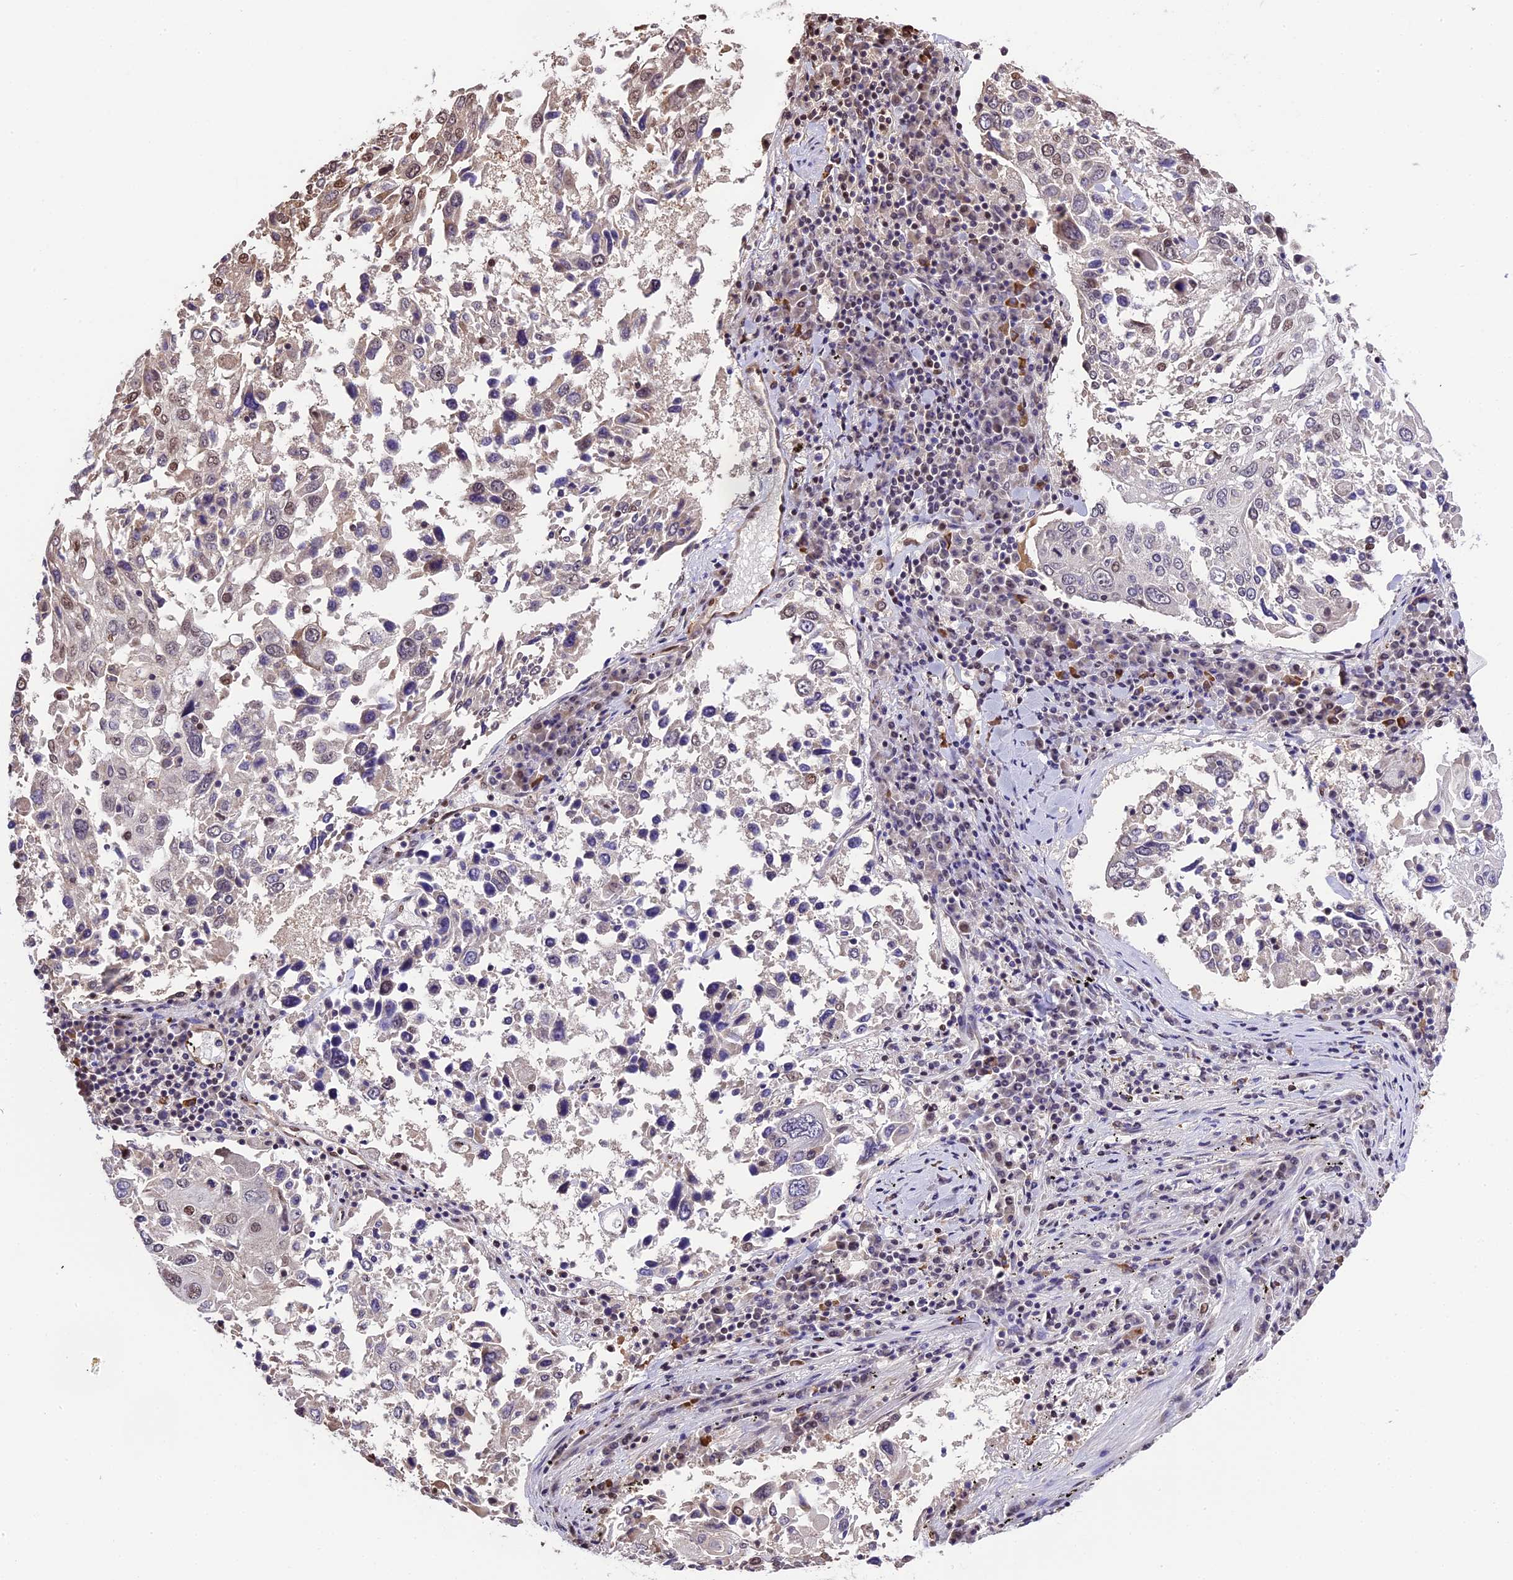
{"staining": {"intensity": "weak", "quantity": "<25%", "location": "nuclear"}, "tissue": "lung cancer", "cell_type": "Tumor cells", "image_type": "cancer", "snomed": [{"axis": "morphology", "description": "Squamous cell carcinoma, NOS"}, {"axis": "topography", "description": "Lung"}], "caption": "The histopathology image reveals no staining of tumor cells in lung cancer.", "gene": "POLR3E", "patient": {"sex": "male", "age": 65}}